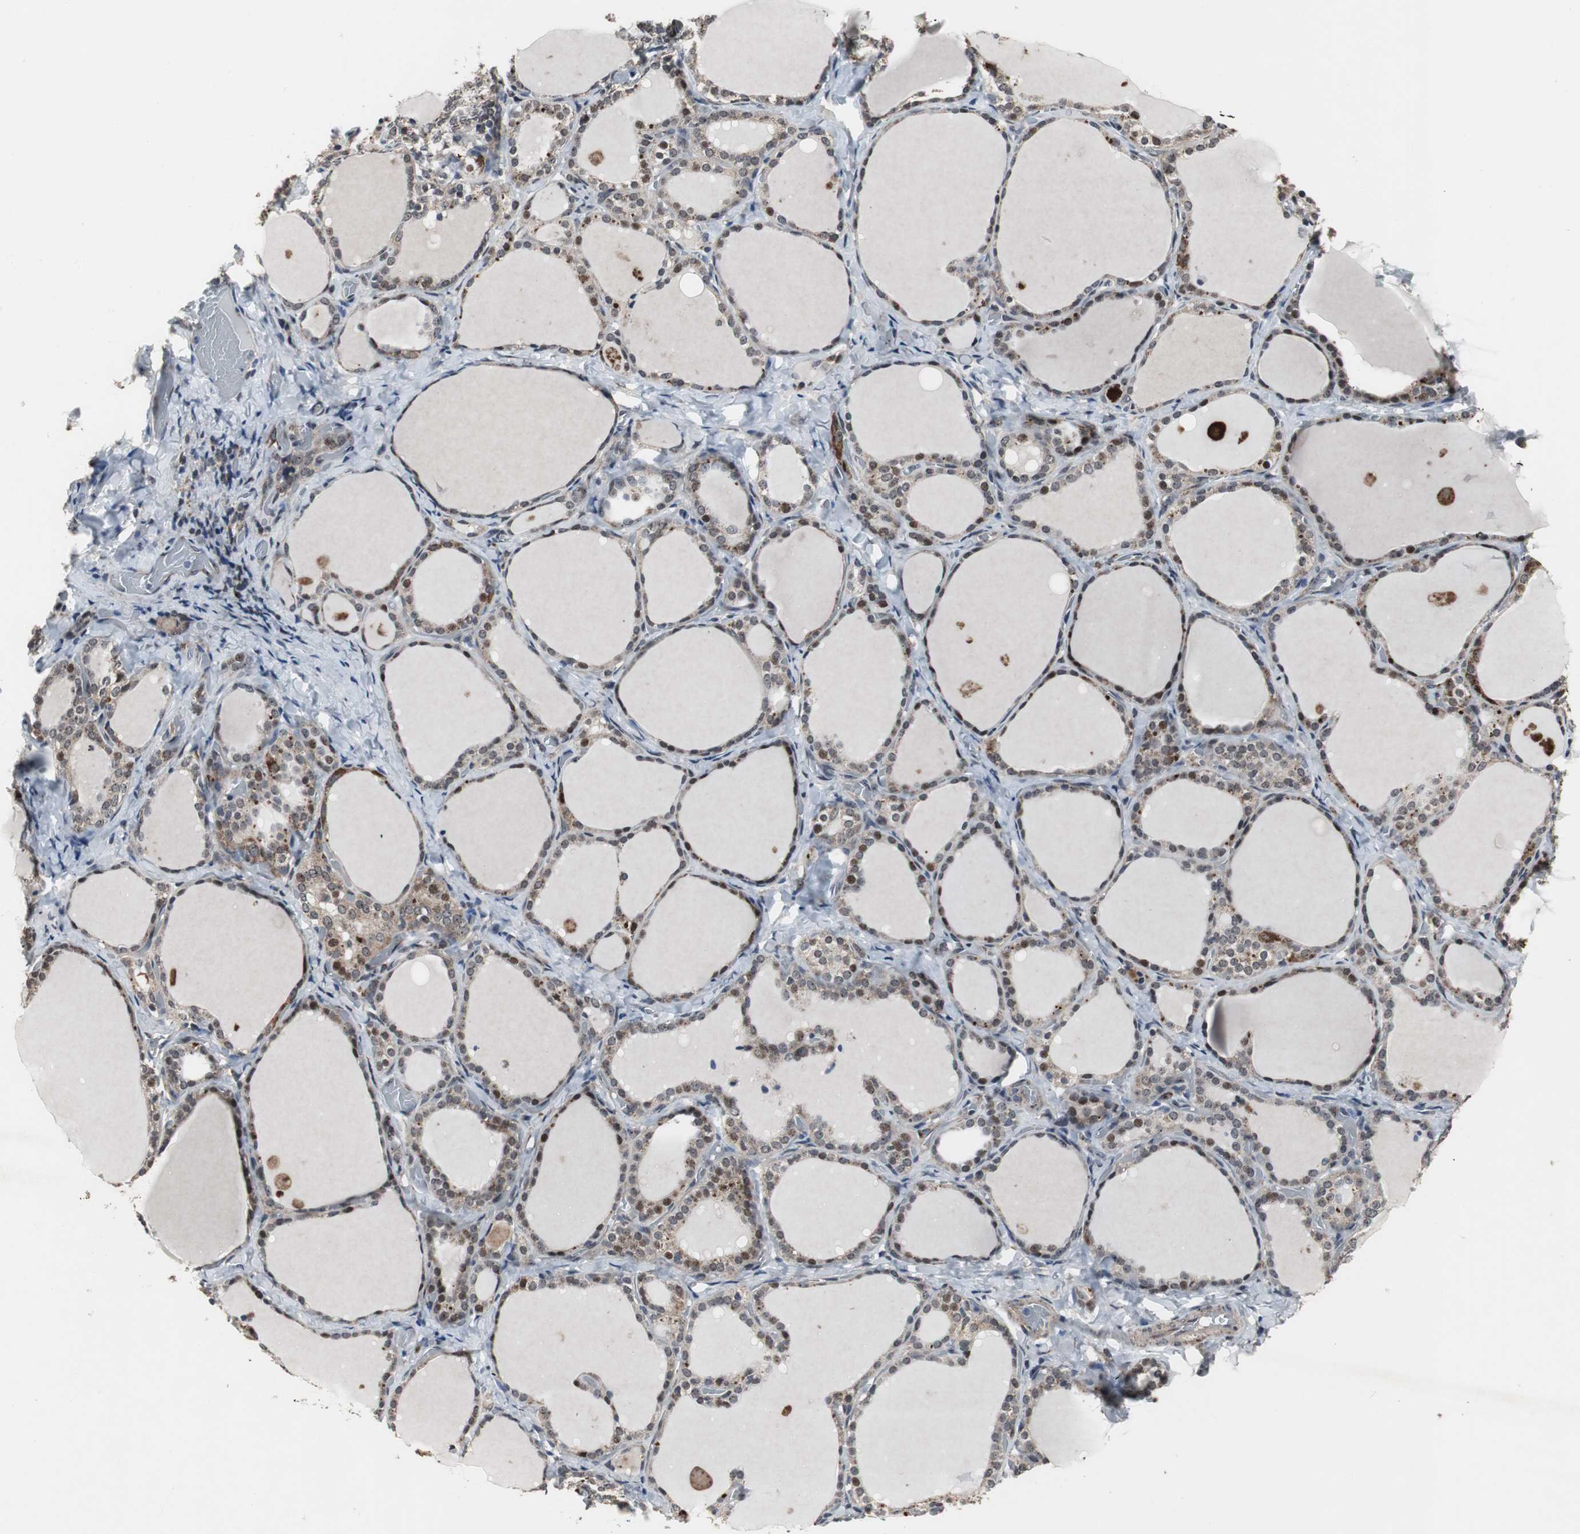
{"staining": {"intensity": "moderate", "quantity": "25%-75%", "location": "cytoplasmic/membranous,nuclear"}, "tissue": "thyroid gland", "cell_type": "Glandular cells", "image_type": "normal", "snomed": [{"axis": "morphology", "description": "Normal tissue, NOS"}, {"axis": "morphology", "description": "Papillary adenocarcinoma, NOS"}, {"axis": "topography", "description": "Thyroid gland"}], "caption": "IHC of unremarkable human thyroid gland reveals medium levels of moderate cytoplasmic/membranous,nuclear positivity in approximately 25%-75% of glandular cells. (DAB (3,3'-diaminobenzidine) IHC, brown staining for protein, blue staining for nuclei).", "gene": "MRPL40", "patient": {"sex": "female", "age": 30}}